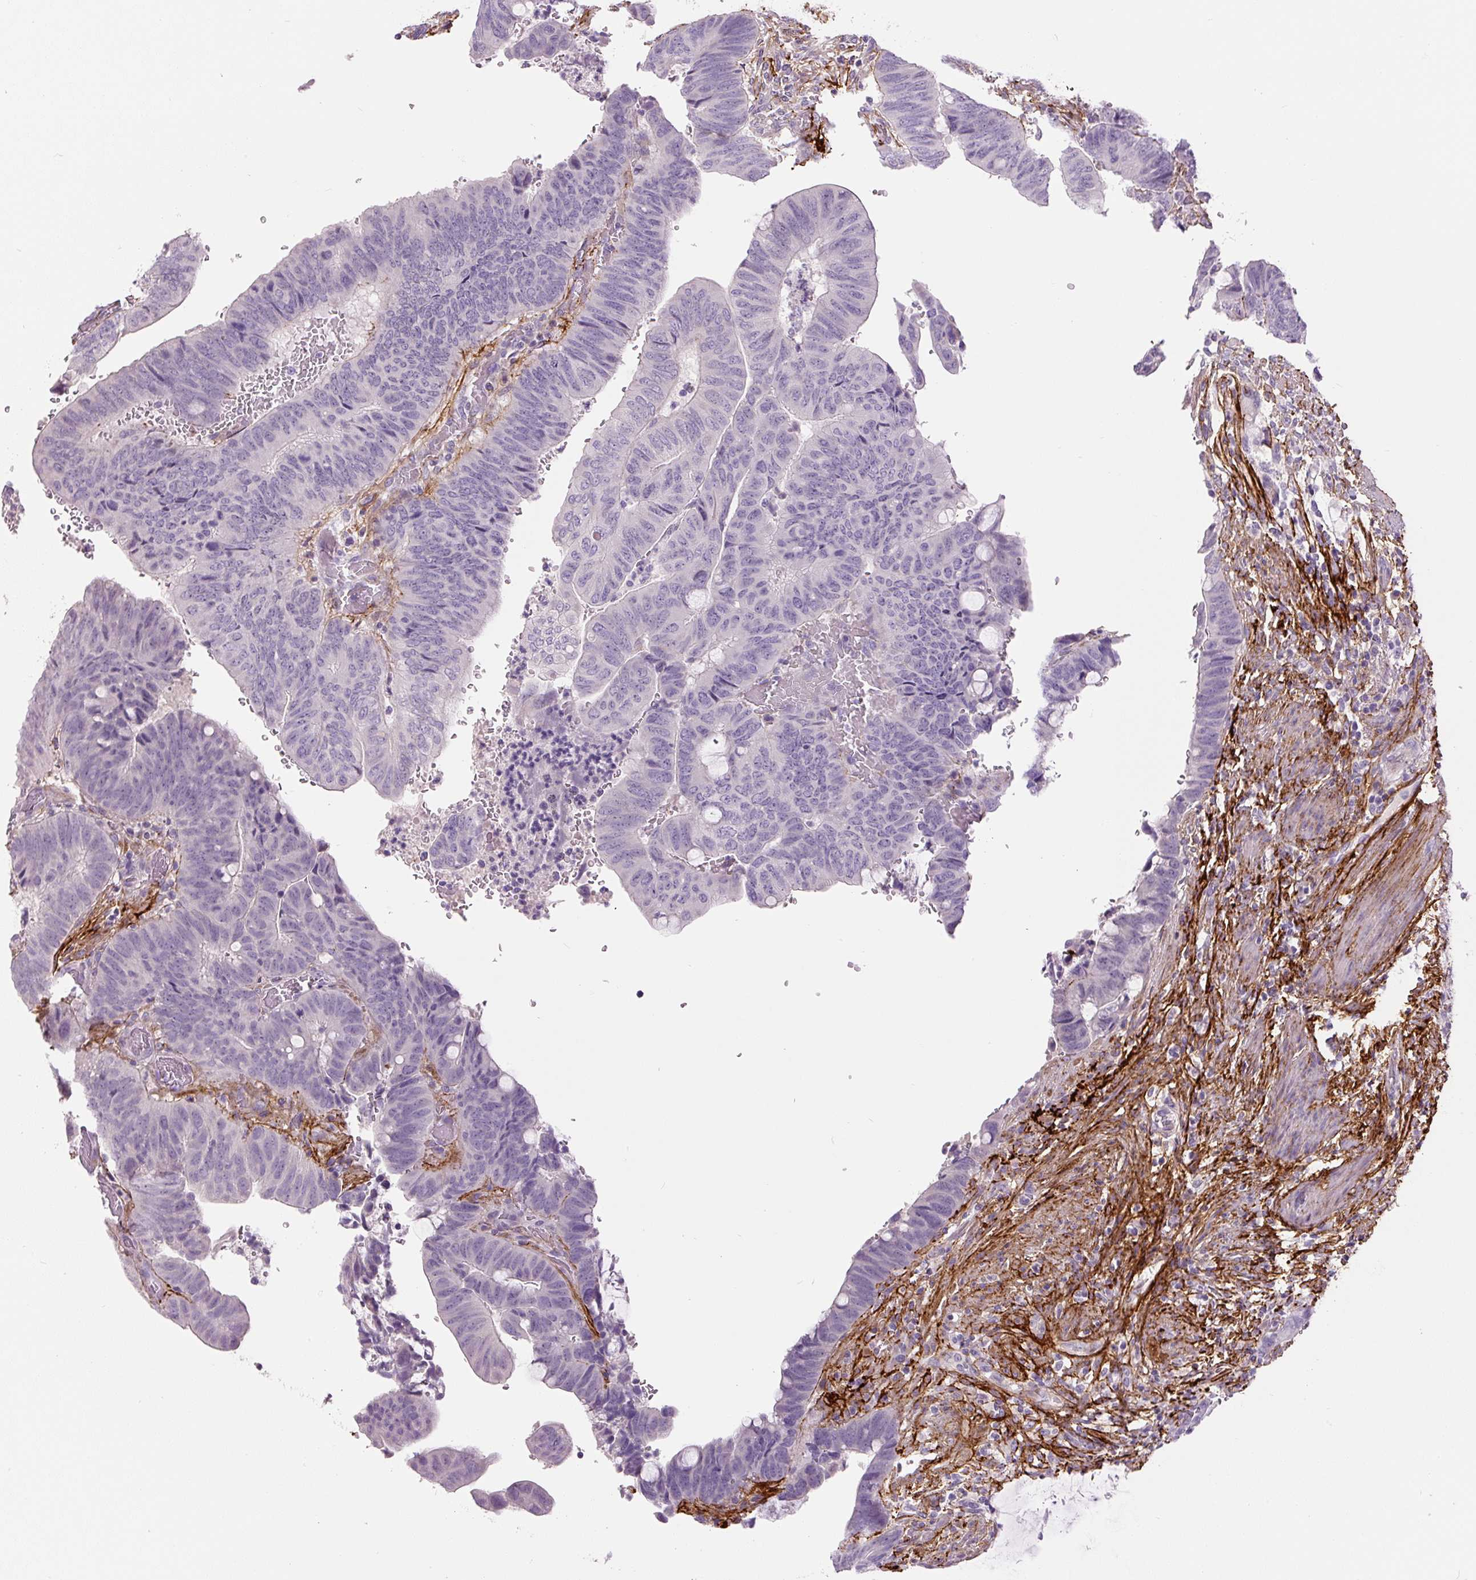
{"staining": {"intensity": "negative", "quantity": "none", "location": "none"}, "tissue": "colorectal cancer", "cell_type": "Tumor cells", "image_type": "cancer", "snomed": [{"axis": "morphology", "description": "Normal tissue, NOS"}, {"axis": "morphology", "description": "Adenocarcinoma, NOS"}, {"axis": "topography", "description": "Rectum"}, {"axis": "topography", "description": "Peripheral nerve tissue"}], "caption": "Micrograph shows no significant protein expression in tumor cells of colorectal cancer.", "gene": "FBN1", "patient": {"sex": "male", "age": 92}}